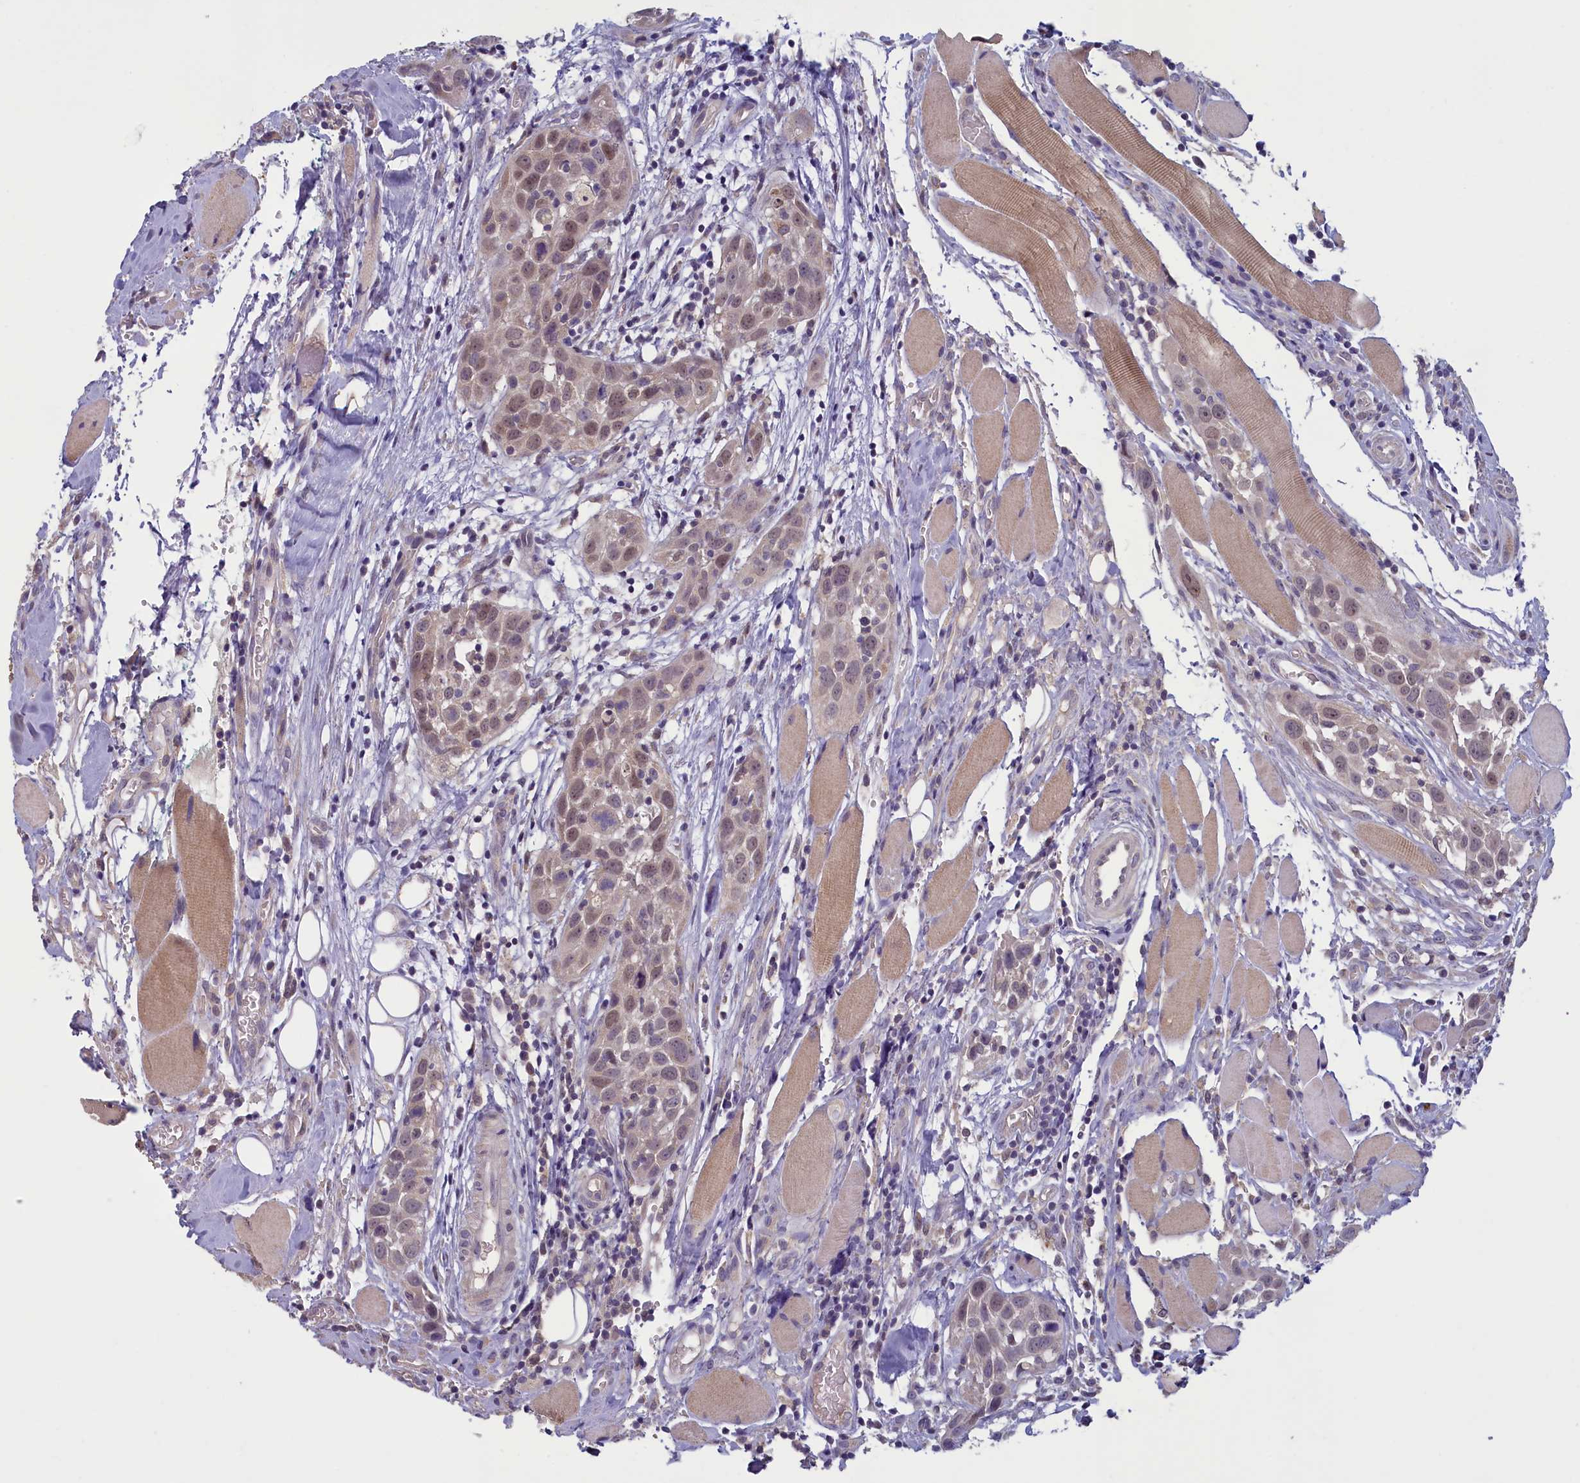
{"staining": {"intensity": "moderate", "quantity": "25%-75%", "location": "nuclear"}, "tissue": "head and neck cancer", "cell_type": "Tumor cells", "image_type": "cancer", "snomed": [{"axis": "morphology", "description": "Squamous cell carcinoma, NOS"}, {"axis": "topography", "description": "Oral tissue"}, {"axis": "topography", "description": "Head-Neck"}], "caption": "Tumor cells show medium levels of moderate nuclear staining in about 25%-75% of cells in squamous cell carcinoma (head and neck). The staining is performed using DAB (3,3'-diaminobenzidine) brown chromogen to label protein expression. The nuclei are counter-stained blue using hematoxylin.", "gene": "ATF7IP2", "patient": {"sex": "female", "age": 50}}